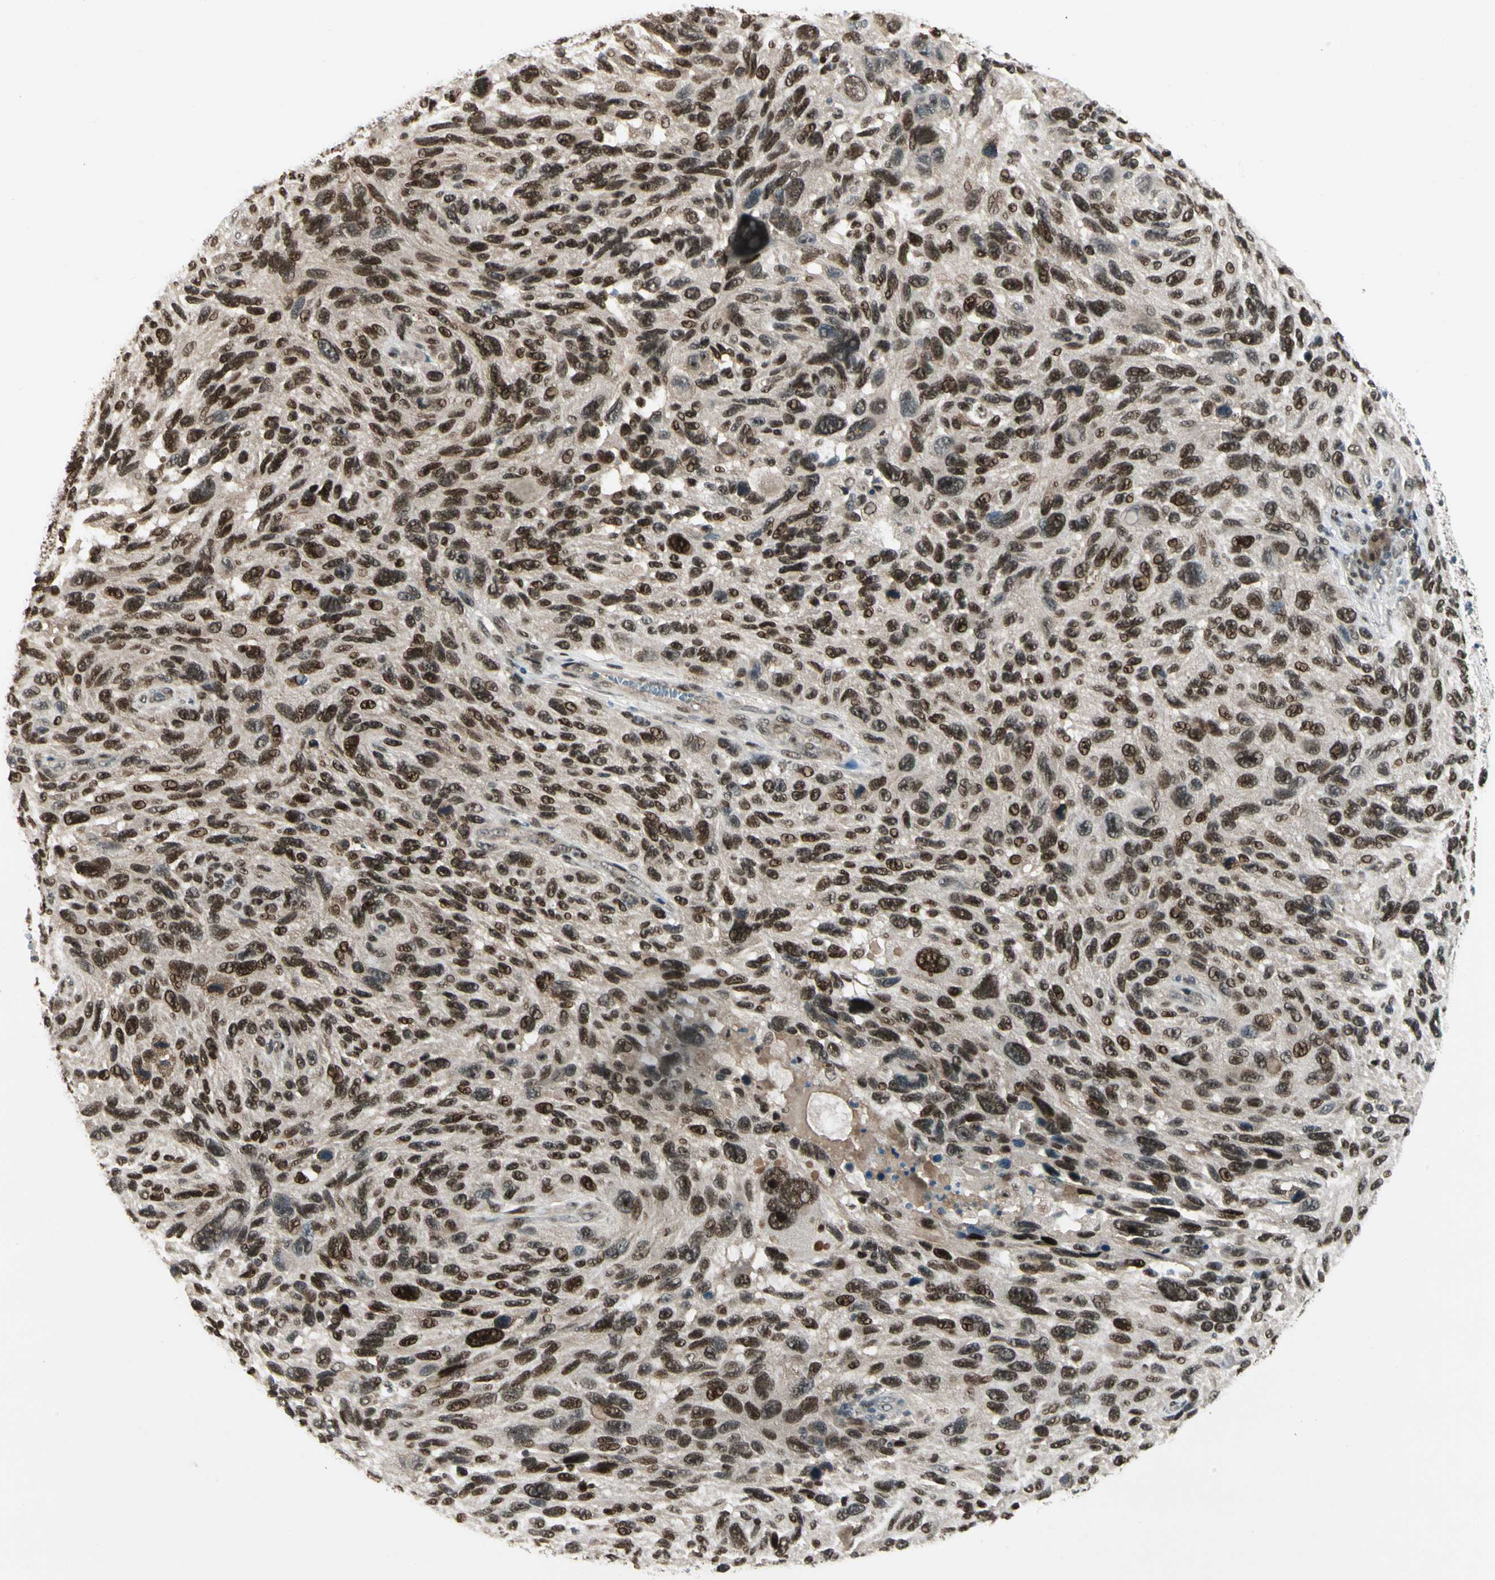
{"staining": {"intensity": "strong", "quantity": ">75%", "location": "nuclear"}, "tissue": "melanoma", "cell_type": "Tumor cells", "image_type": "cancer", "snomed": [{"axis": "morphology", "description": "Malignant melanoma, NOS"}, {"axis": "topography", "description": "Skin"}], "caption": "The photomicrograph shows immunohistochemical staining of melanoma. There is strong nuclear positivity is appreciated in approximately >75% of tumor cells.", "gene": "GTF3A", "patient": {"sex": "male", "age": 53}}